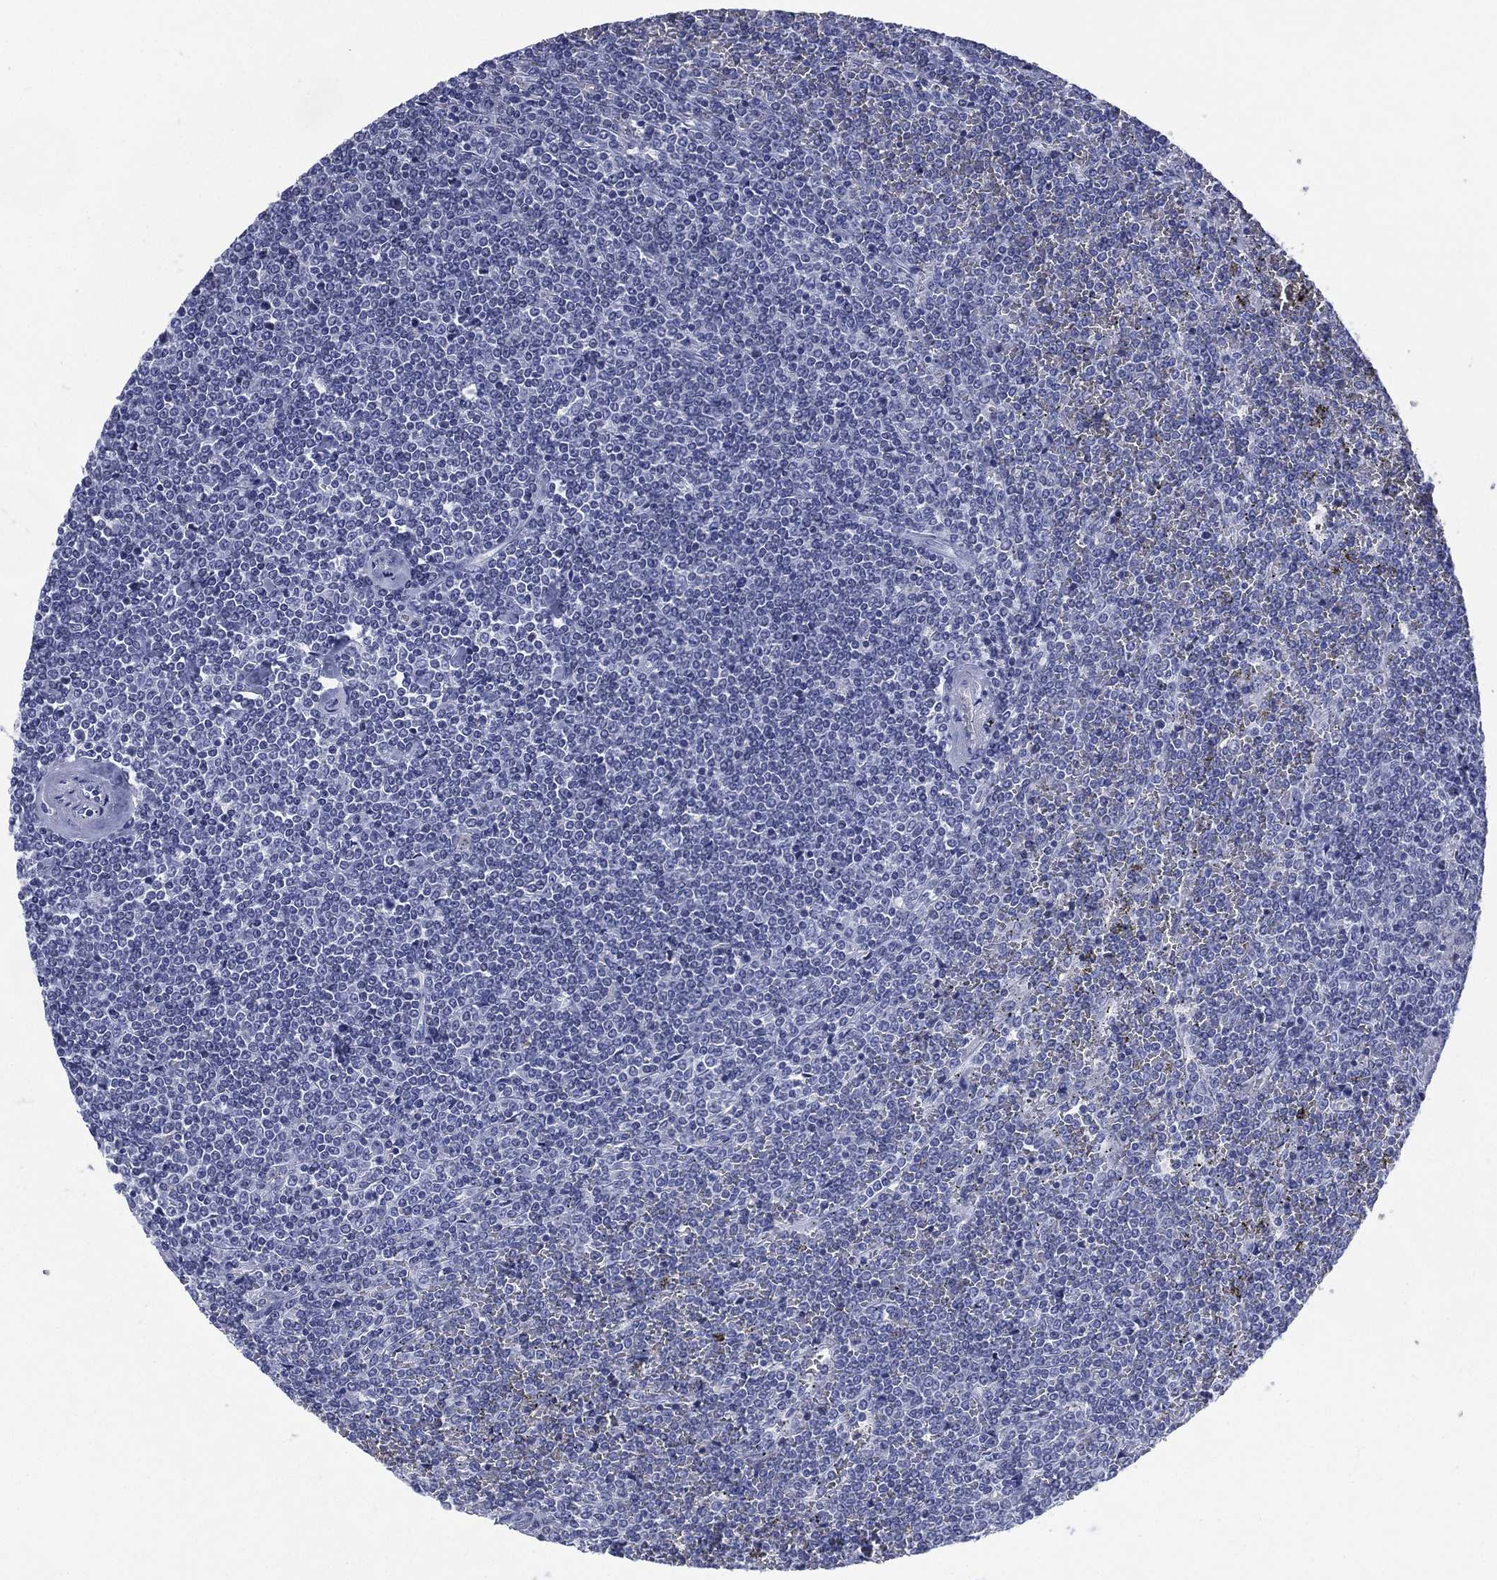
{"staining": {"intensity": "negative", "quantity": "none", "location": "none"}, "tissue": "lymphoma", "cell_type": "Tumor cells", "image_type": "cancer", "snomed": [{"axis": "morphology", "description": "Malignant lymphoma, non-Hodgkin's type, Low grade"}, {"axis": "topography", "description": "Spleen"}], "caption": "Immunohistochemistry (IHC) of human malignant lymphoma, non-Hodgkin's type (low-grade) reveals no positivity in tumor cells.", "gene": "TMEM247", "patient": {"sex": "female", "age": 19}}